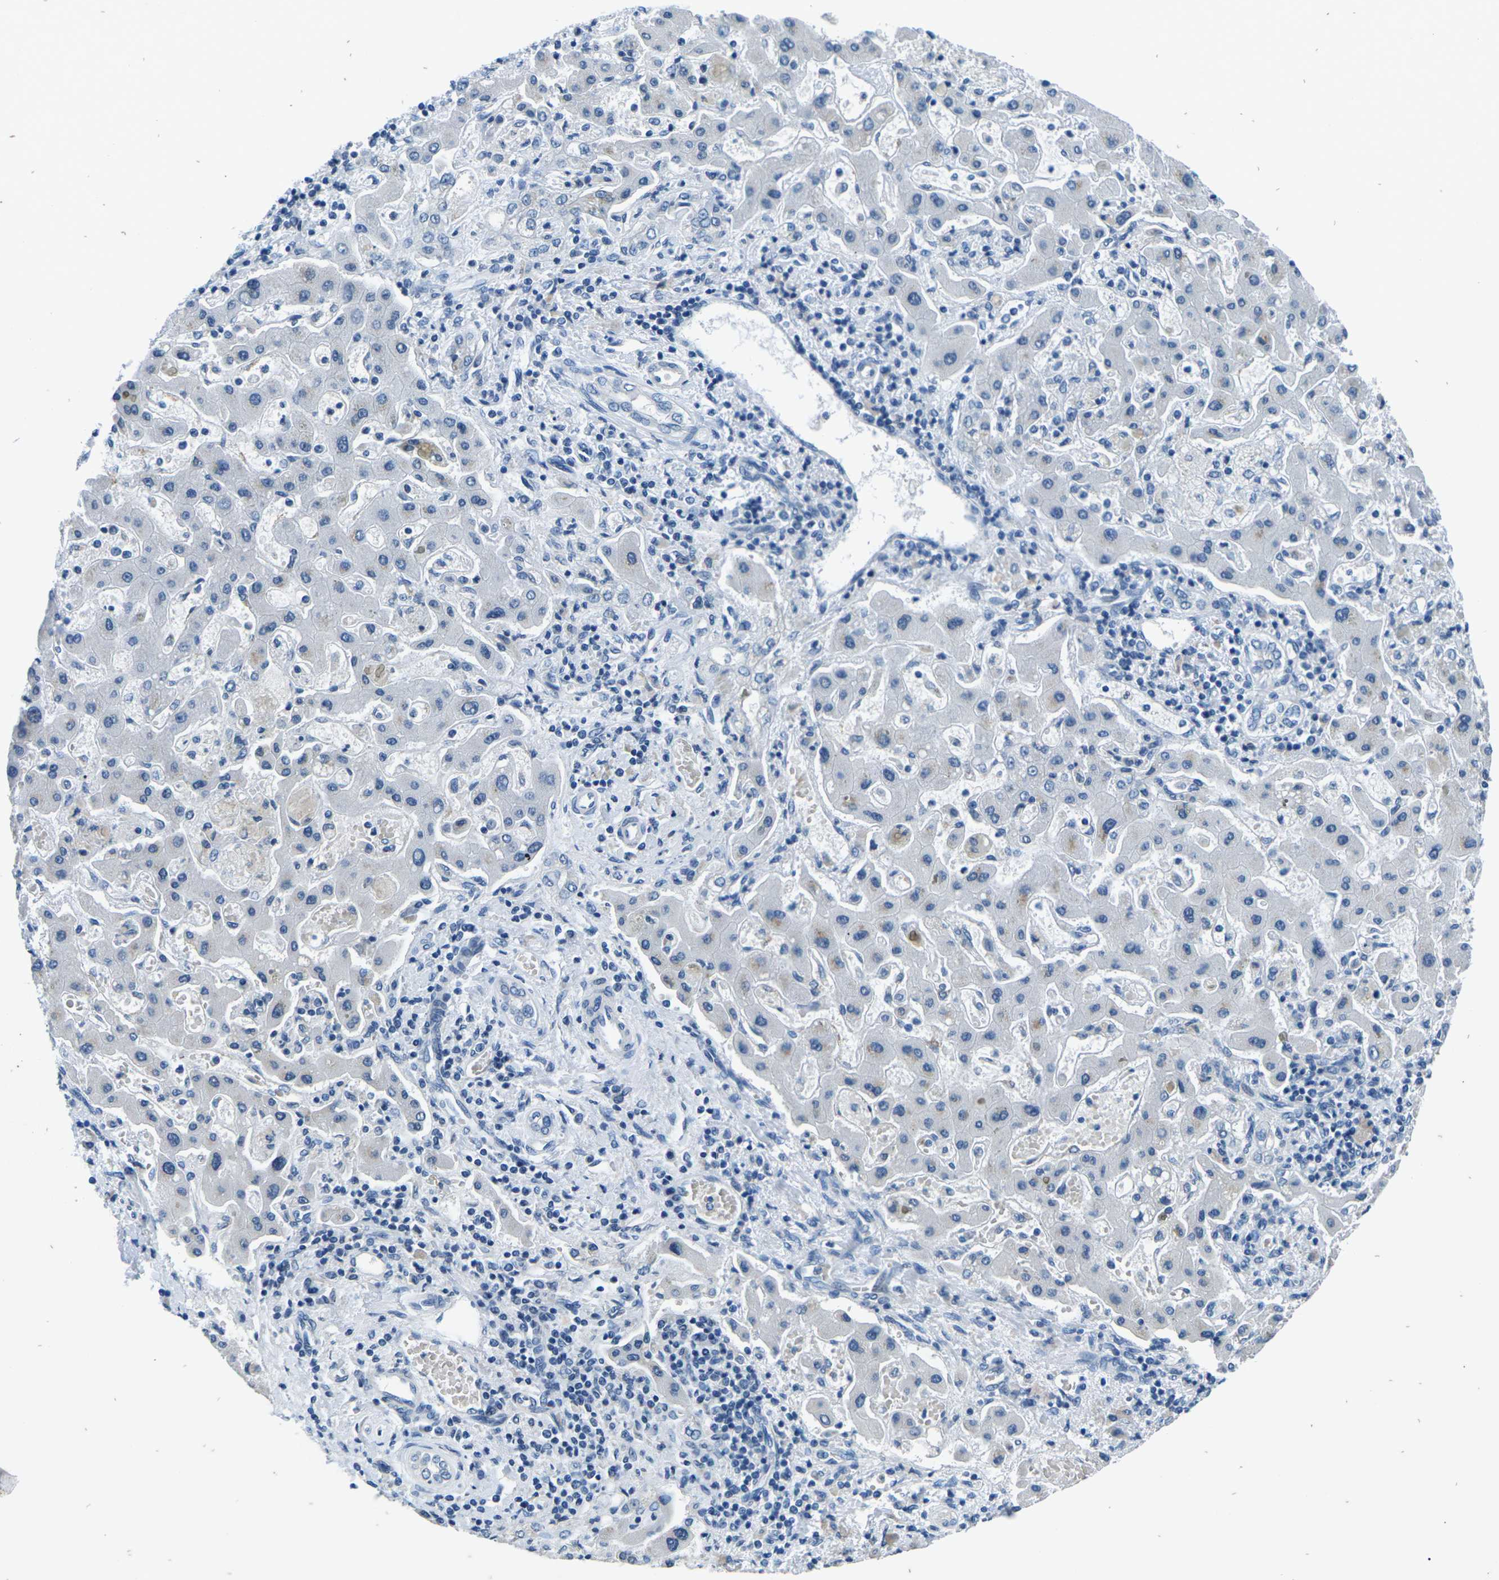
{"staining": {"intensity": "negative", "quantity": "none", "location": "none"}, "tissue": "liver cancer", "cell_type": "Tumor cells", "image_type": "cancer", "snomed": [{"axis": "morphology", "description": "Cholangiocarcinoma"}, {"axis": "topography", "description": "Liver"}], "caption": "A histopathology image of cholangiocarcinoma (liver) stained for a protein shows no brown staining in tumor cells. The staining is performed using DAB (3,3'-diaminobenzidine) brown chromogen with nuclei counter-stained in using hematoxylin.", "gene": "UMOD", "patient": {"sex": "male", "age": 50}}